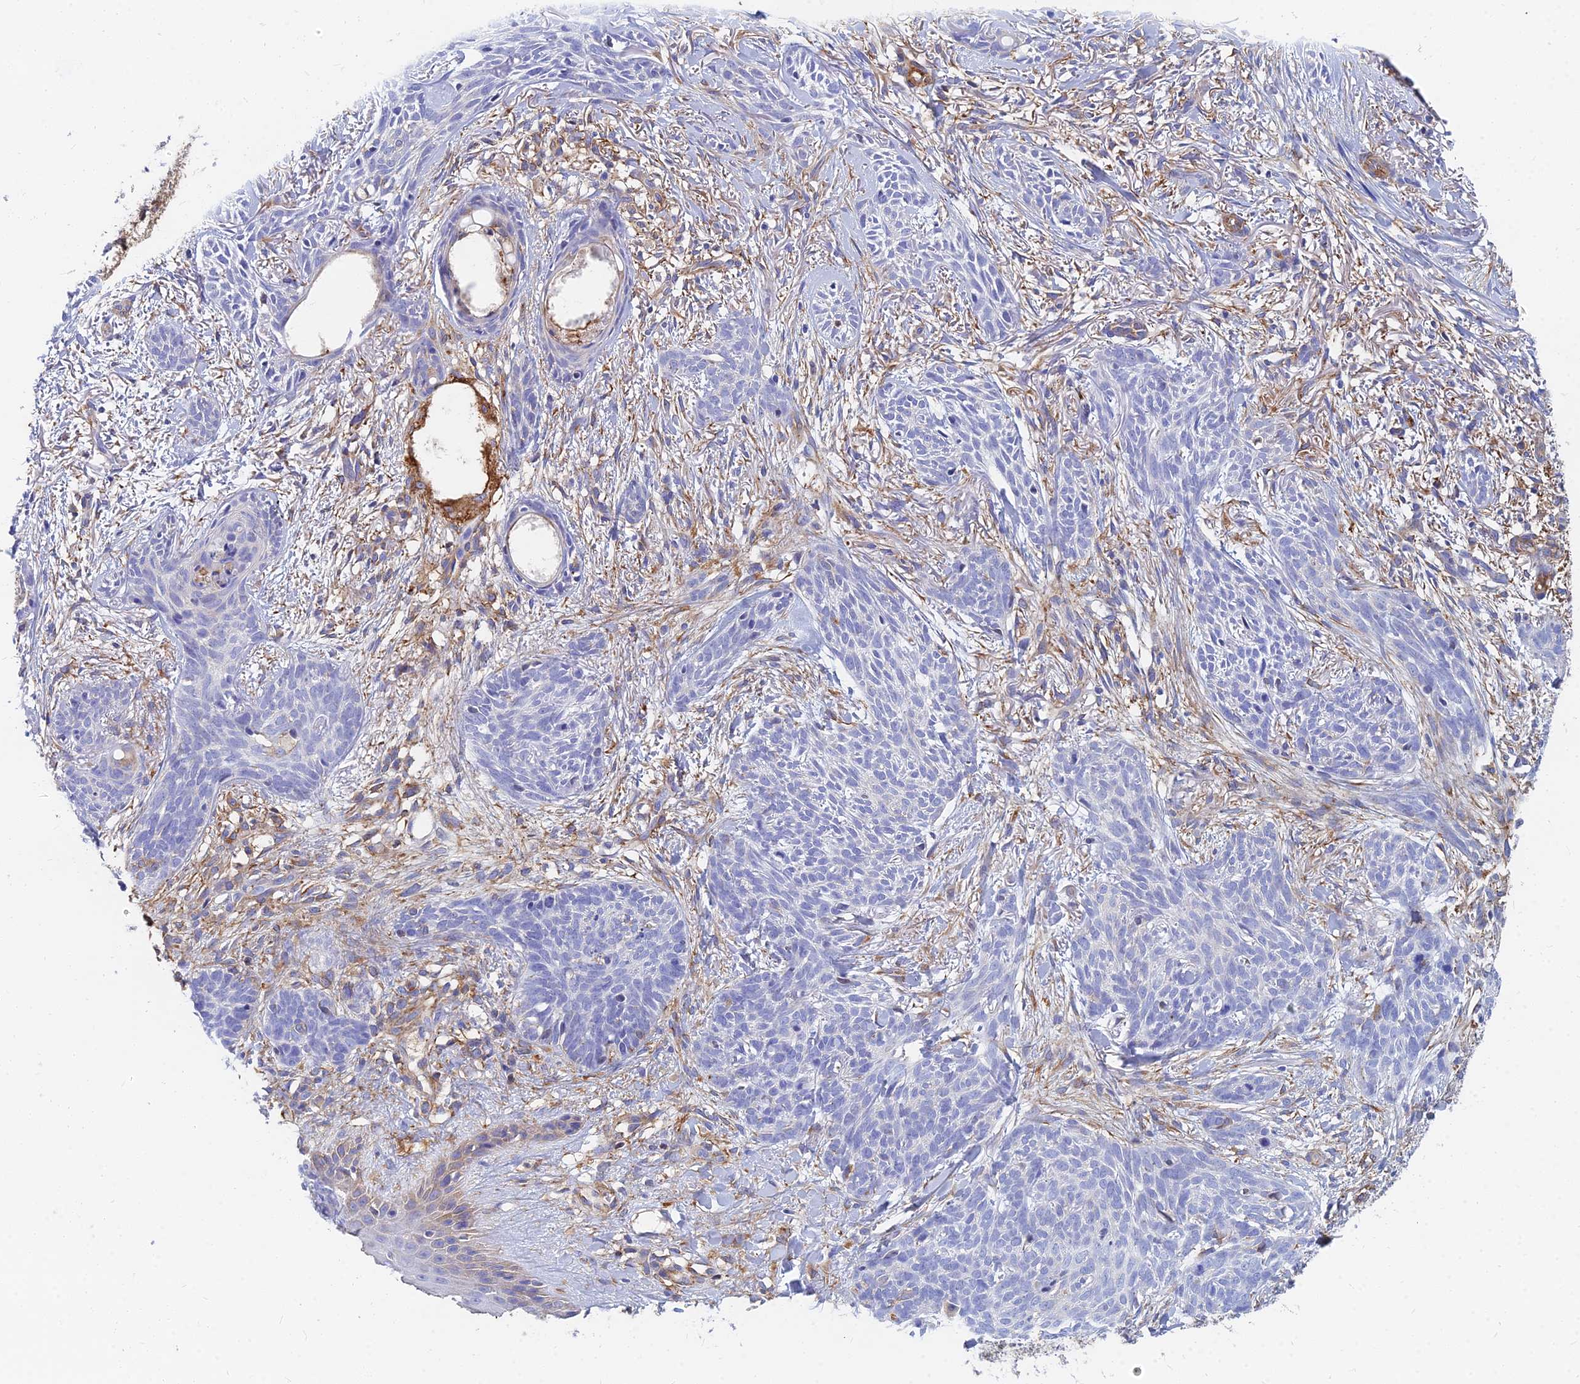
{"staining": {"intensity": "negative", "quantity": "none", "location": "none"}, "tissue": "skin cancer", "cell_type": "Tumor cells", "image_type": "cancer", "snomed": [{"axis": "morphology", "description": "Basal cell carcinoma"}, {"axis": "topography", "description": "Skin"}], "caption": "DAB immunohistochemical staining of human skin cancer (basal cell carcinoma) reveals no significant staining in tumor cells.", "gene": "GPR42", "patient": {"sex": "female", "age": 59}}